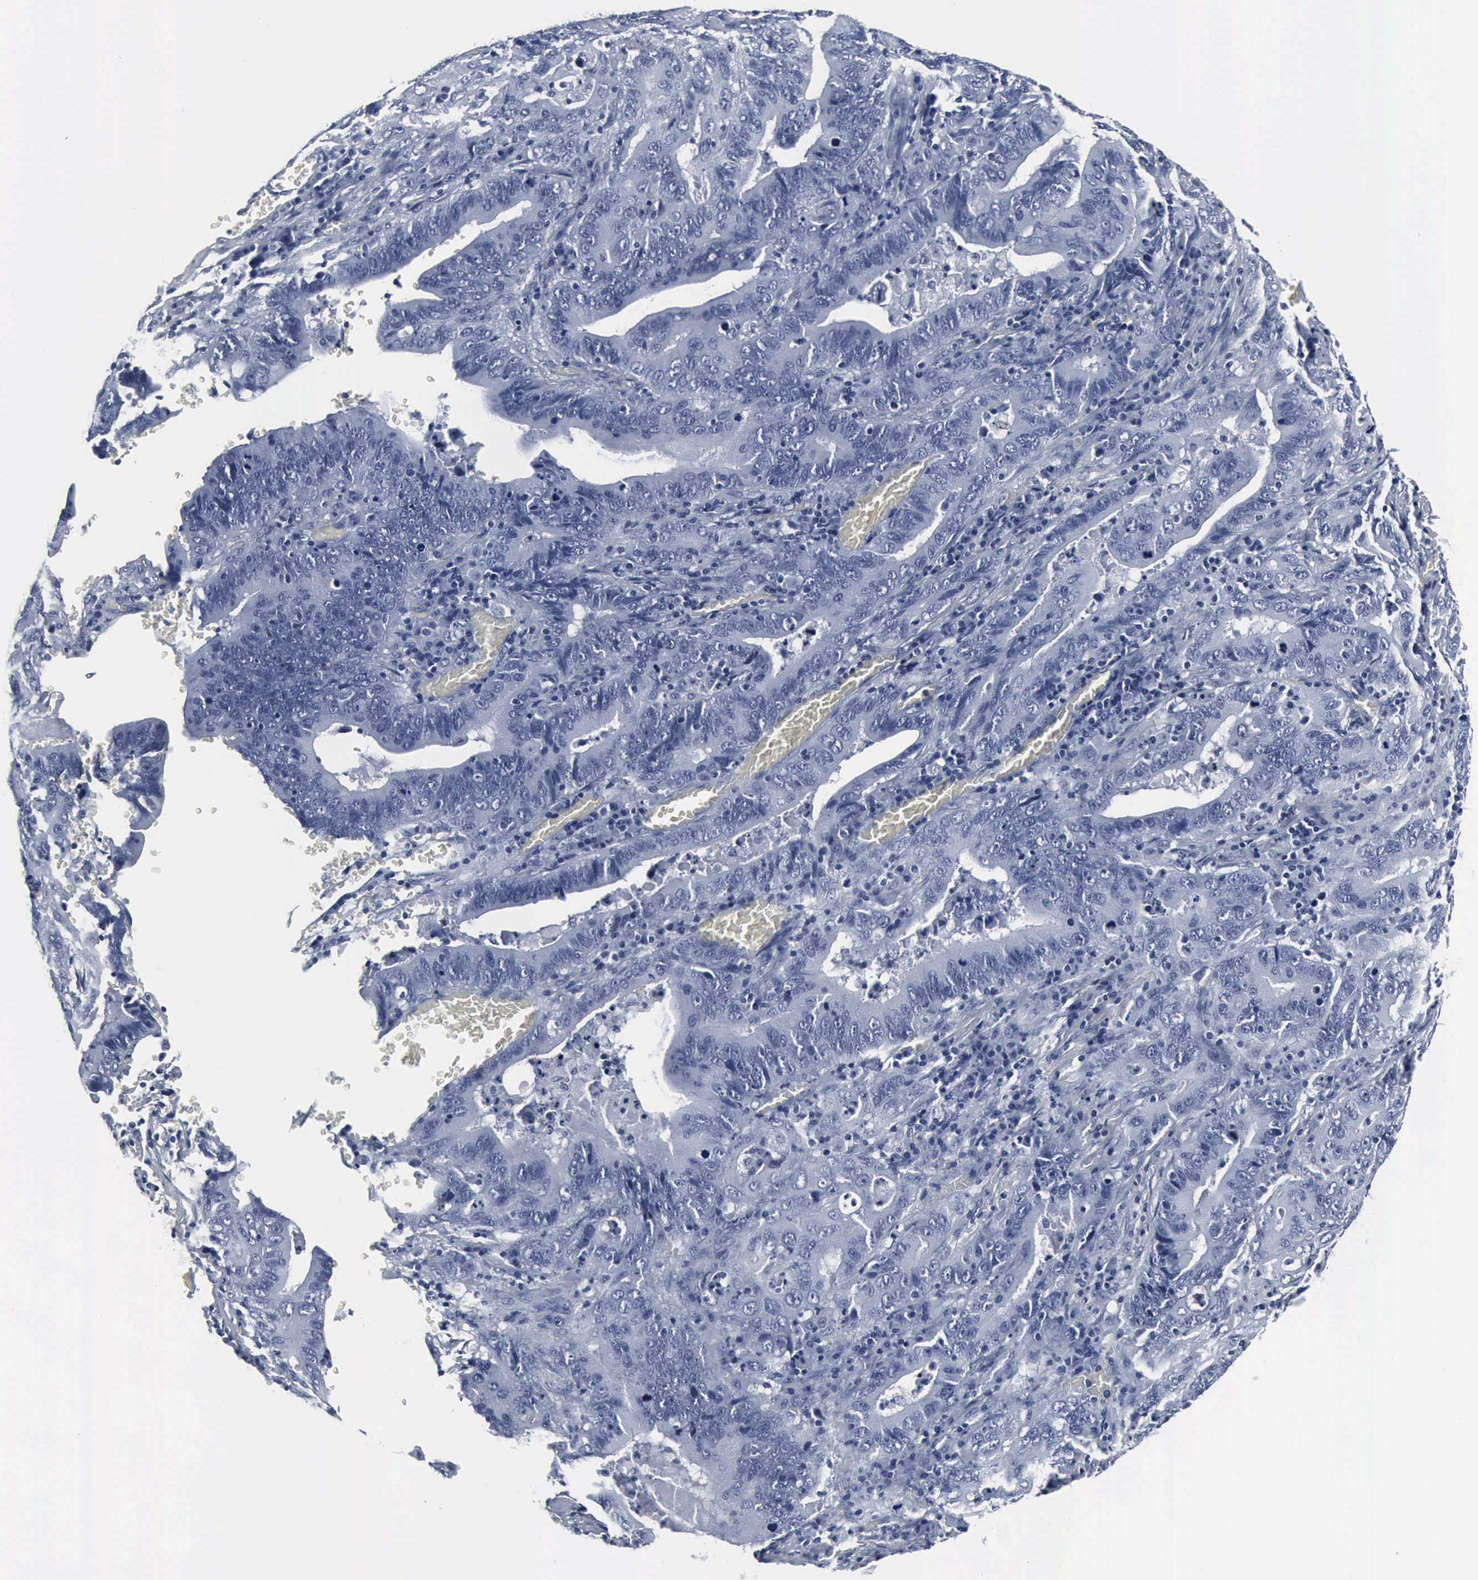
{"staining": {"intensity": "negative", "quantity": "none", "location": "none"}, "tissue": "stomach cancer", "cell_type": "Tumor cells", "image_type": "cancer", "snomed": [{"axis": "morphology", "description": "Adenocarcinoma, NOS"}, {"axis": "topography", "description": "Stomach, upper"}], "caption": "Tumor cells are negative for protein expression in human stomach cancer.", "gene": "SNAP25", "patient": {"sex": "male", "age": 63}}